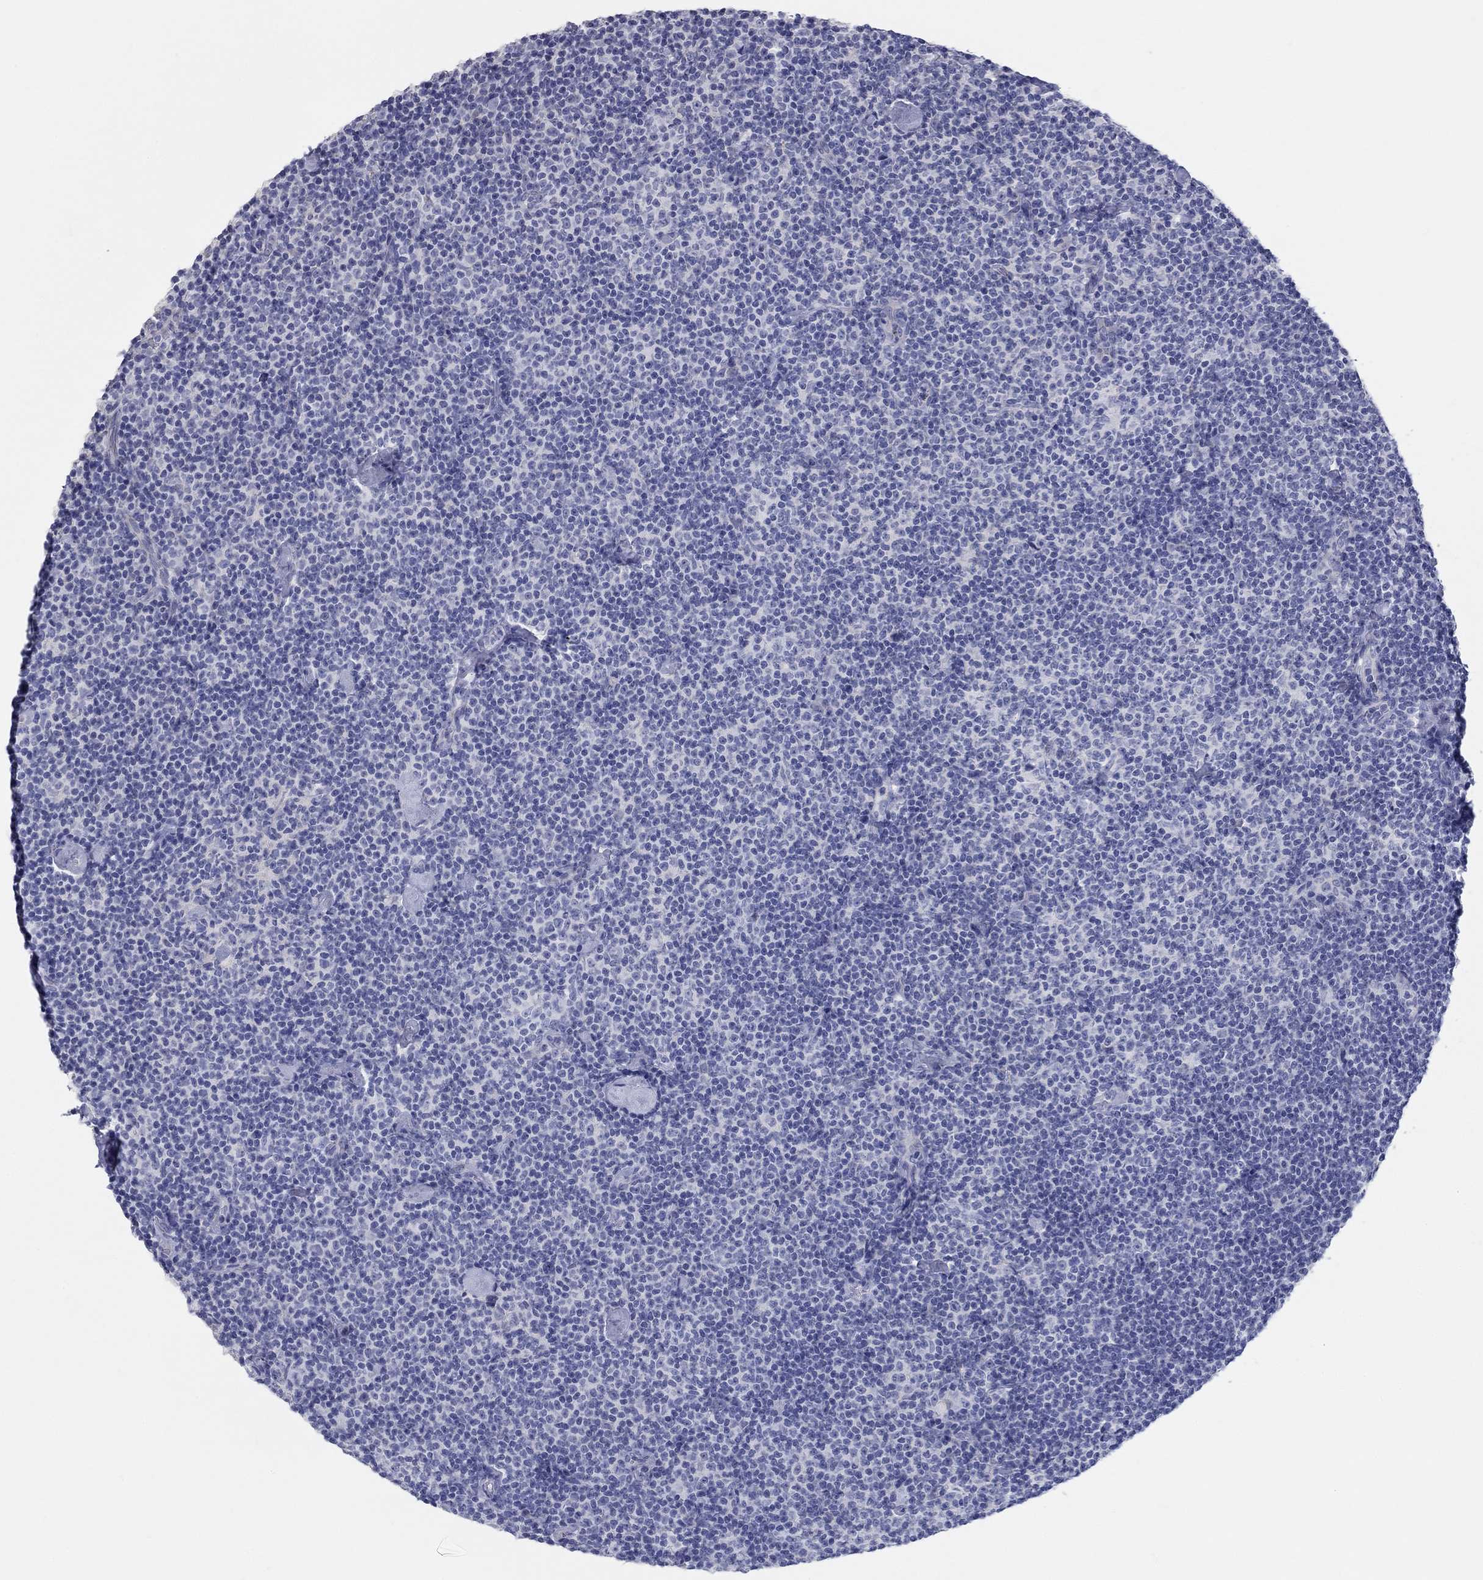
{"staining": {"intensity": "negative", "quantity": "none", "location": "none"}, "tissue": "lymphoma", "cell_type": "Tumor cells", "image_type": "cancer", "snomed": [{"axis": "morphology", "description": "Malignant lymphoma, non-Hodgkin's type, Low grade"}, {"axis": "topography", "description": "Lymph node"}], "caption": "This is a micrograph of immunohistochemistry staining of lymphoma, which shows no expression in tumor cells.", "gene": "LRRC4C", "patient": {"sex": "male", "age": 81}}